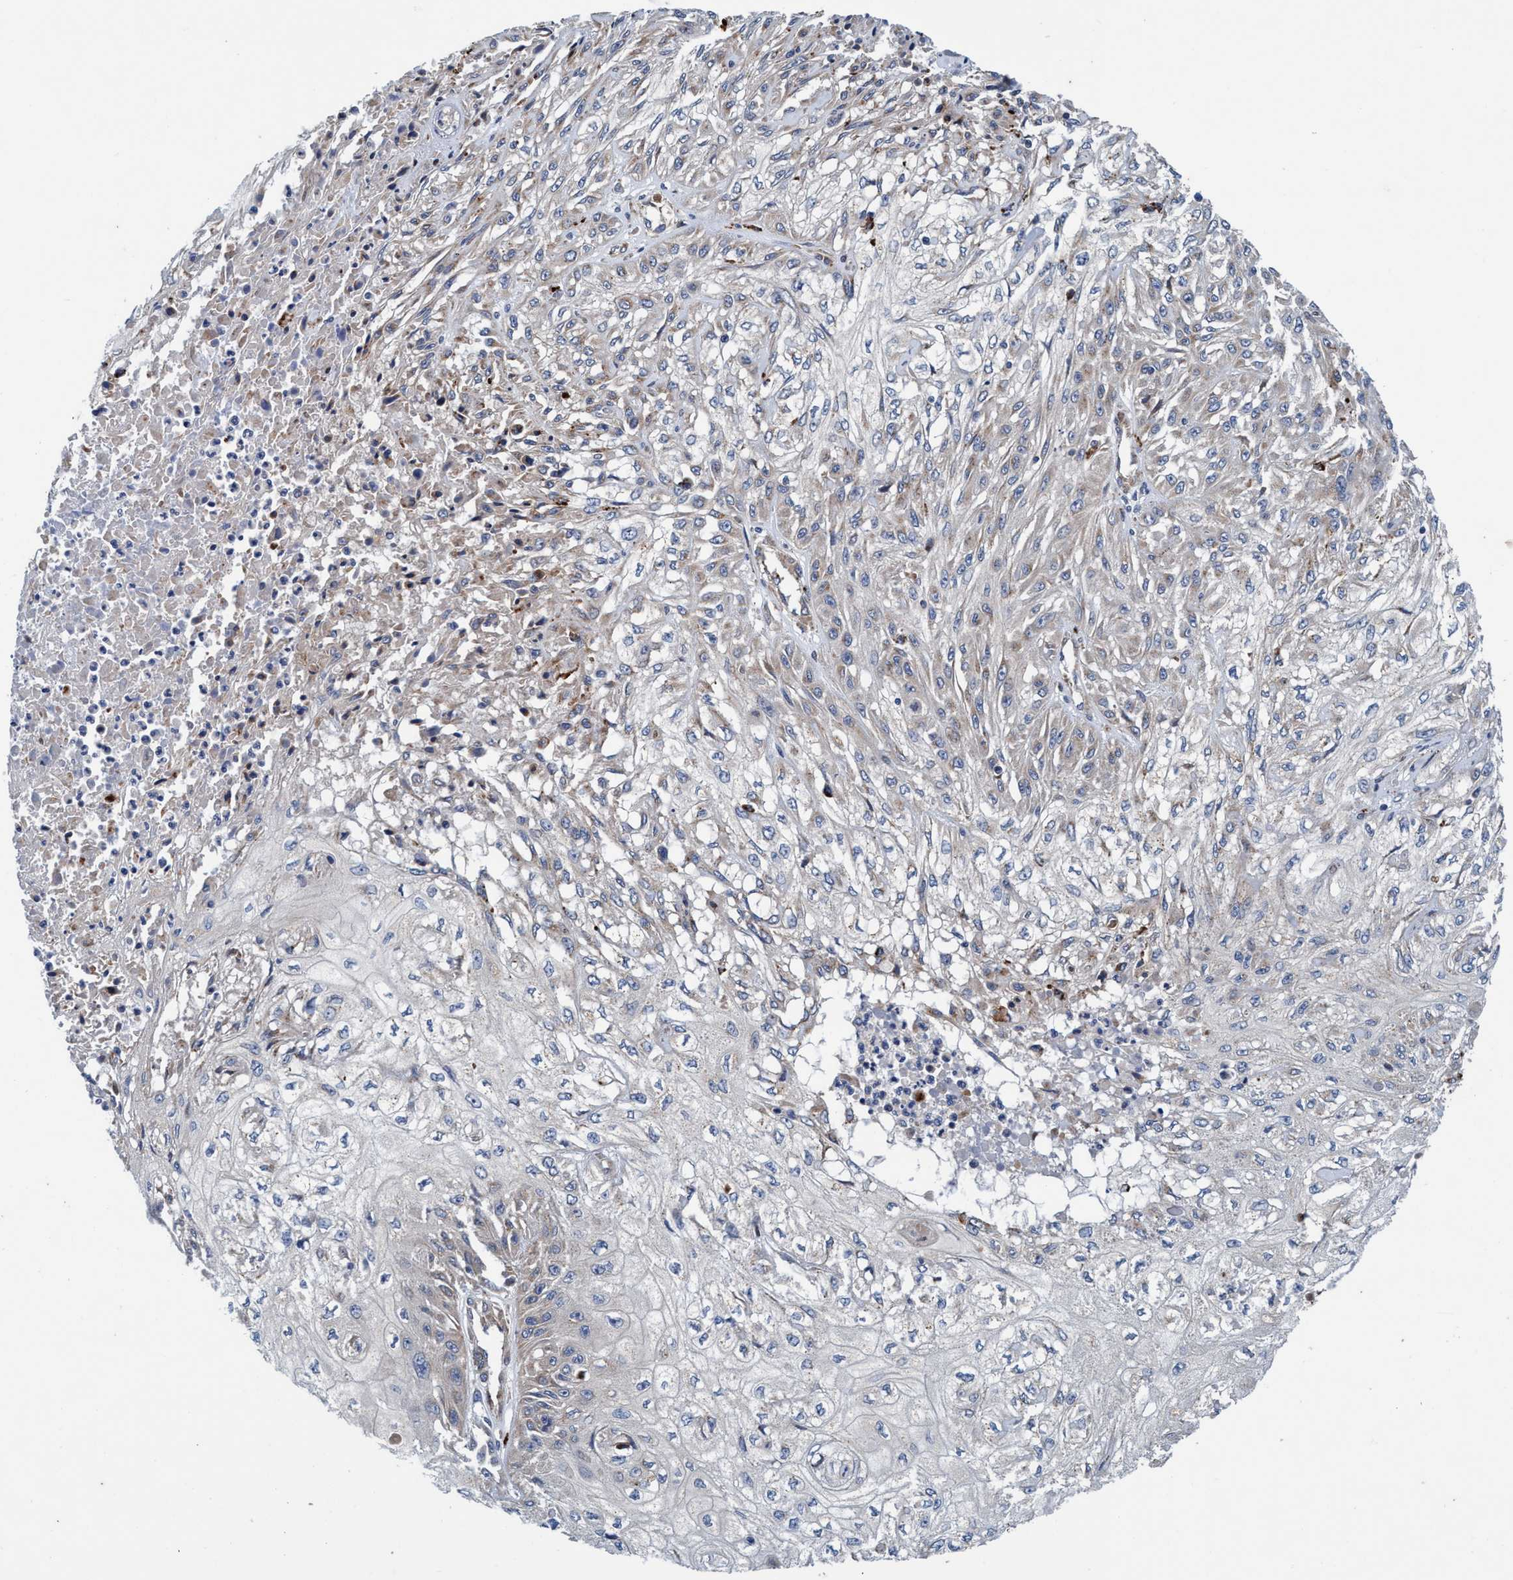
{"staining": {"intensity": "weak", "quantity": "<25%", "location": "cytoplasmic/membranous"}, "tissue": "skin cancer", "cell_type": "Tumor cells", "image_type": "cancer", "snomed": [{"axis": "morphology", "description": "Squamous cell carcinoma, NOS"}, {"axis": "morphology", "description": "Squamous cell carcinoma, metastatic, NOS"}, {"axis": "topography", "description": "Skin"}, {"axis": "topography", "description": "Lymph node"}], "caption": "An immunohistochemistry photomicrograph of skin cancer is shown. There is no staining in tumor cells of skin cancer.", "gene": "ENDOG", "patient": {"sex": "male", "age": 75}}